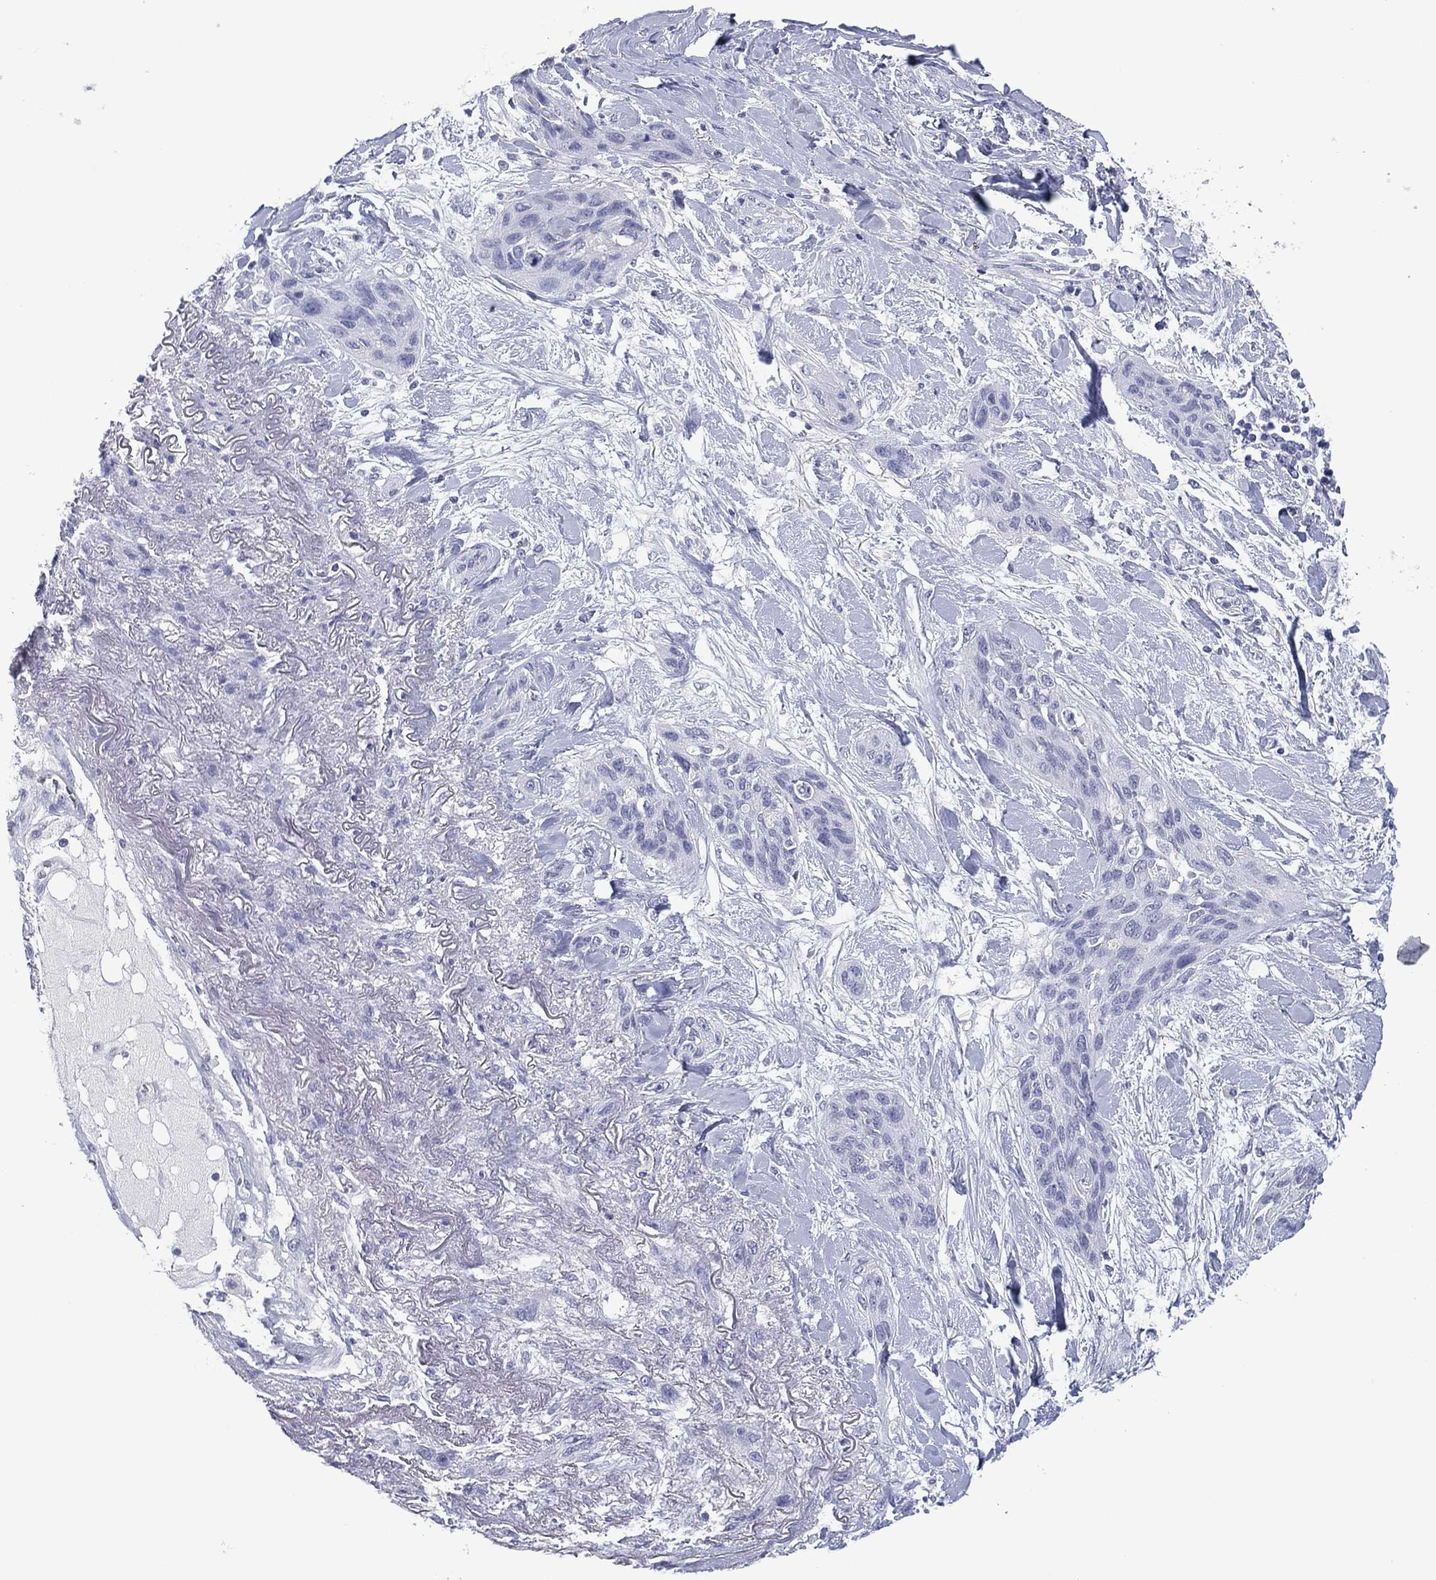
{"staining": {"intensity": "negative", "quantity": "none", "location": "none"}, "tissue": "lung cancer", "cell_type": "Tumor cells", "image_type": "cancer", "snomed": [{"axis": "morphology", "description": "Squamous cell carcinoma, NOS"}, {"axis": "topography", "description": "Lung"}], "caption": "An IHC histopathology image of lung cancer is shown. There is no staining in tumor cells of lung cancer. The staining is performed using DAB (3,3'-diaminobenzidine) brown chromogen with nuclei counter-stained in using hematoxylin.", "gene": "UTF1", "patient": {"sex": "female", "age": 70}}